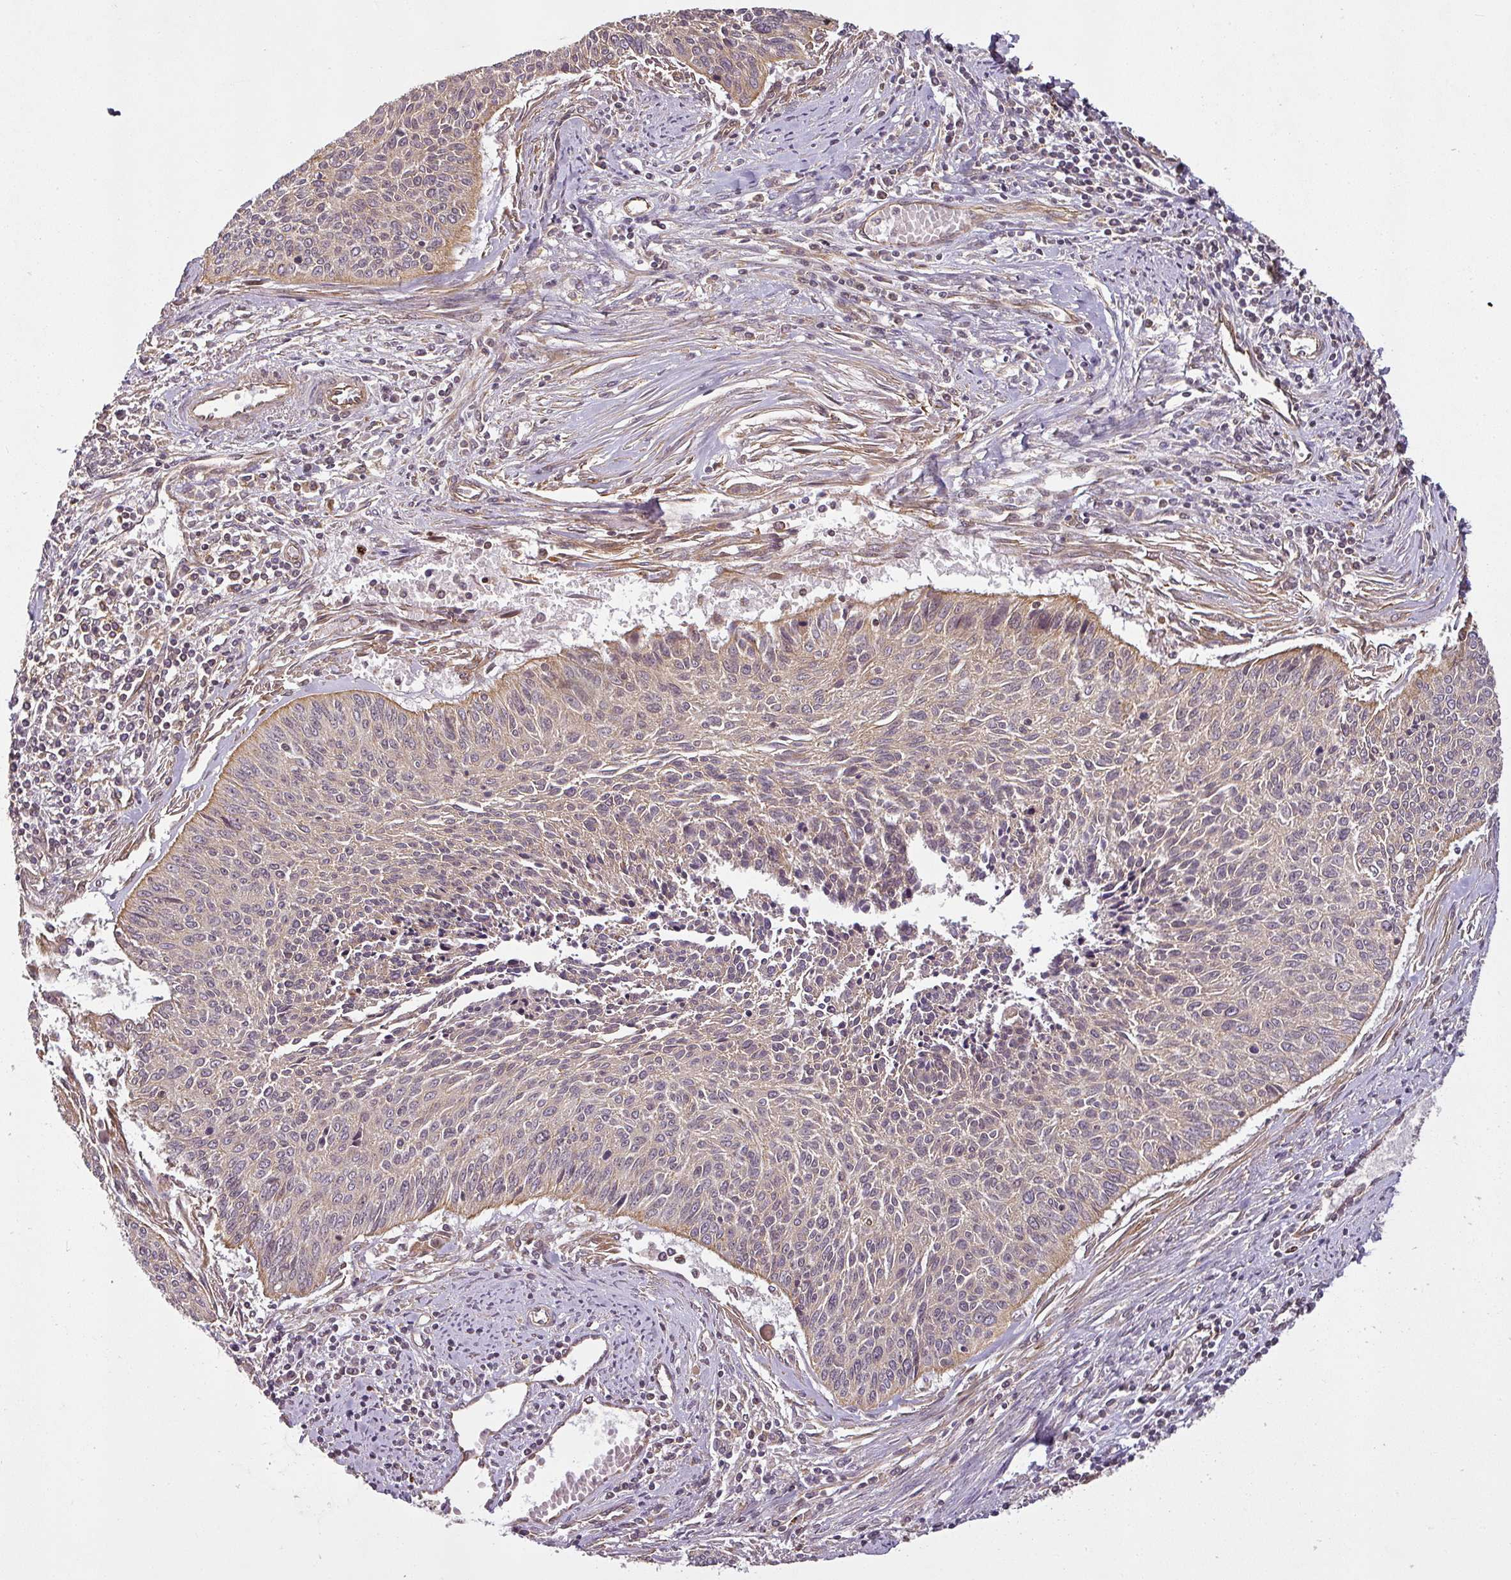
{"staining": {"intensity": "negative", "quantity": "none", "location": "none"}, "tissue": "cervical cancer", "cell_type": "Tumor cells", "image_type": "cancer", "snomed": [{"axis": "morphology", "description": "Squamous cell carcinoma, NOS"}, {"axis": "topography", "description": "Cervix"}], "caption": "Cervical cancer (squamous cell carcinoma) was stained to show a protein in brown. There is no significant expression in tumor cells.", "gene": "DIMT1", "patient": {"sex": "female", "age": 55}}